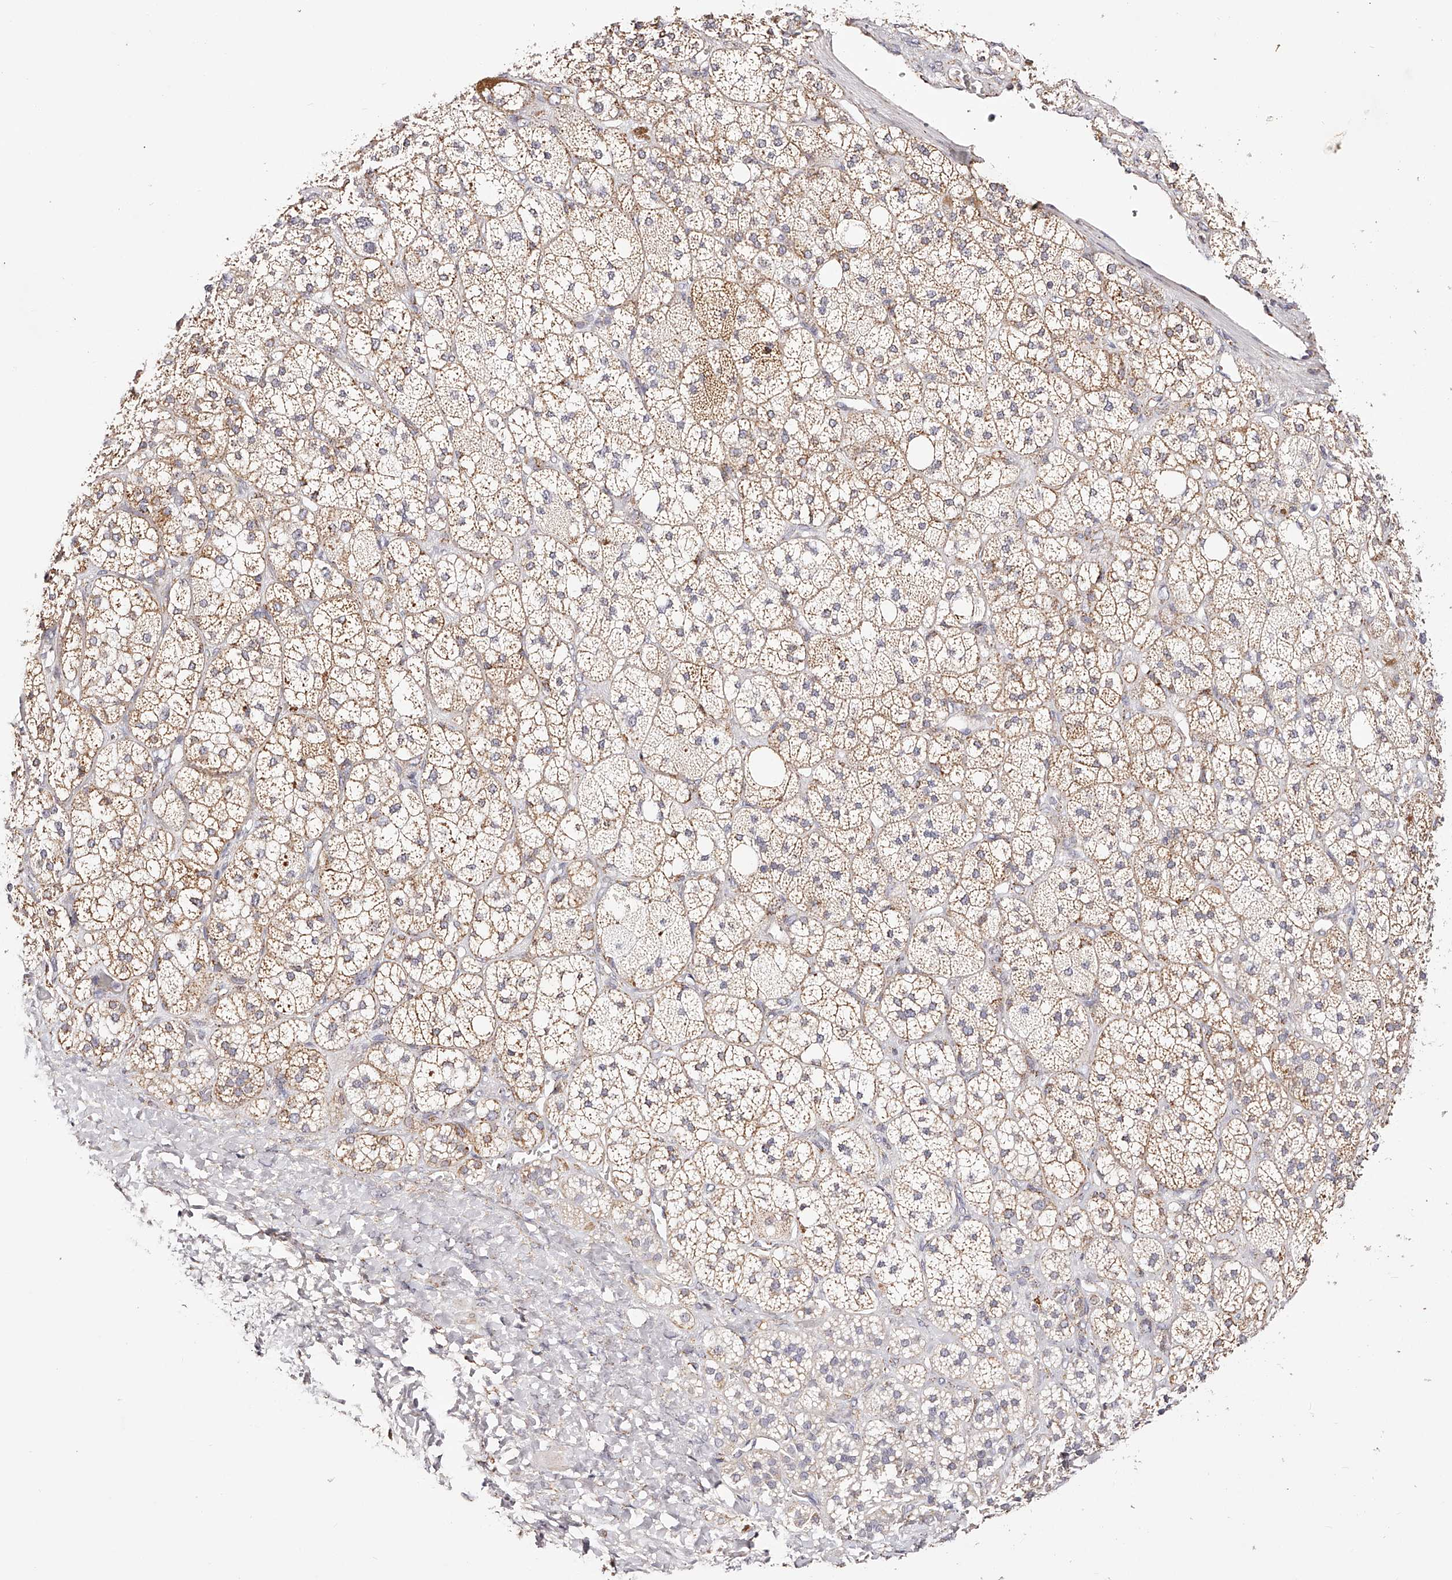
{"staining": {"intensity": "moderate", "quantity": "25%-75%", "location": "cytoplasmic/membranous"}, "tissue": "adrenal gland", "cell_type": "Glandular cells", "image_type": "normal", "snomed": [{"axis": "morphology", "description": "Normal tissue, NOS"}, {"axis": "topography", "description": "Adrenal gland"}], "caption": "This image reveals immunohistochemistry staining of benign human adrenal gland, with medium moderate cytoplasmic/membranous staining in about 25%-75% of glandular cells.", "gene": "NDUFV3", "patient": {"sex": "male", "age": 61}}